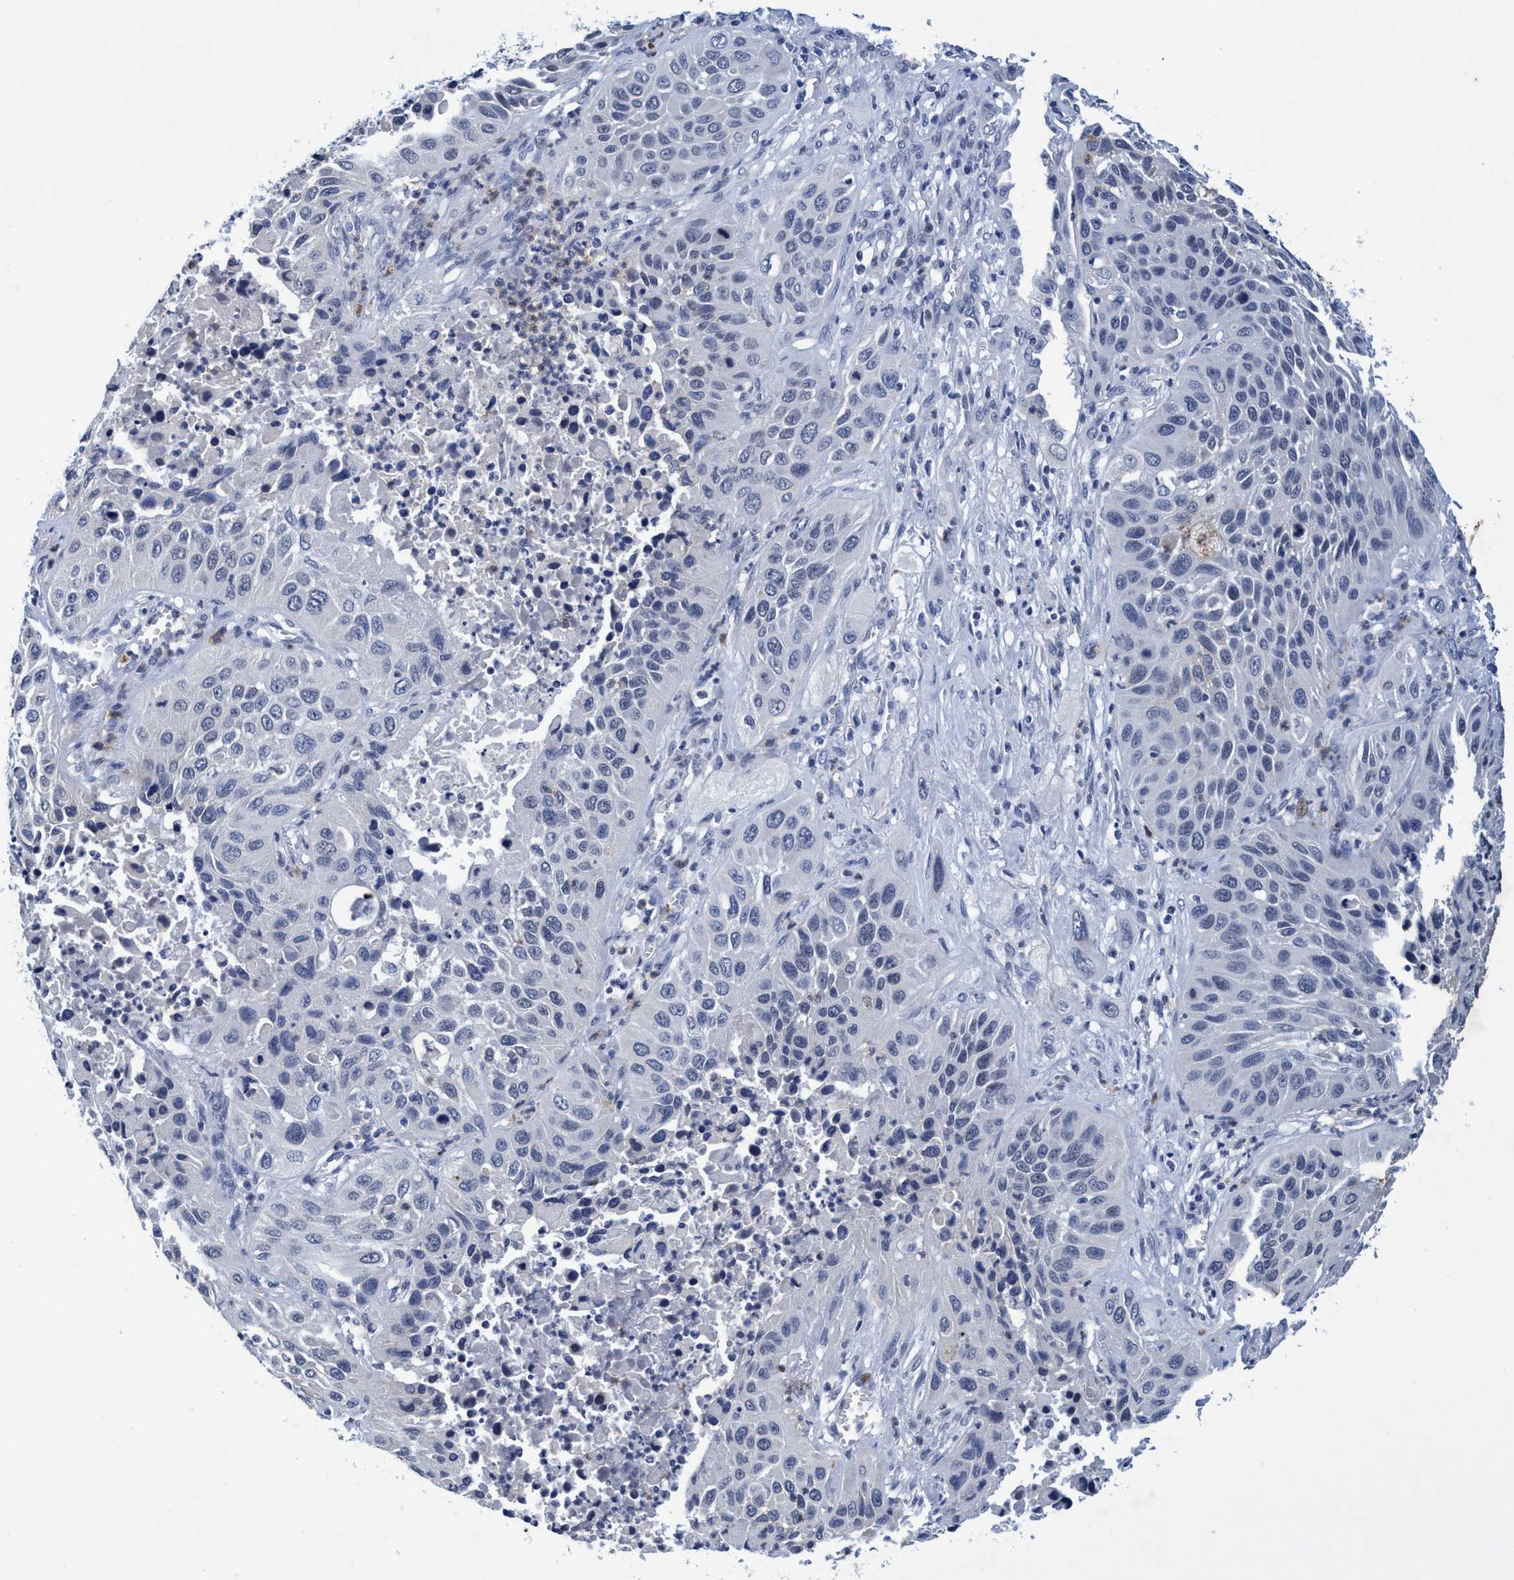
{"staining": {"intensity": "negative", "quantity": "none", "location": "none"}, "tissue": "lung cancer", "cell_type": "Tumor cells", "image_type": "cancer", "snomed": [{"axis": "morphology", "description": "Squamous cell carcinoma, NOS"}, {"axis": "topography", "description": "Lung"}], "caption": "Protein analysis of lung cancer displays no significant positivity in tumor cells.", "gene": "GRB14", "patient": {"sex": "female", "age": 76}}